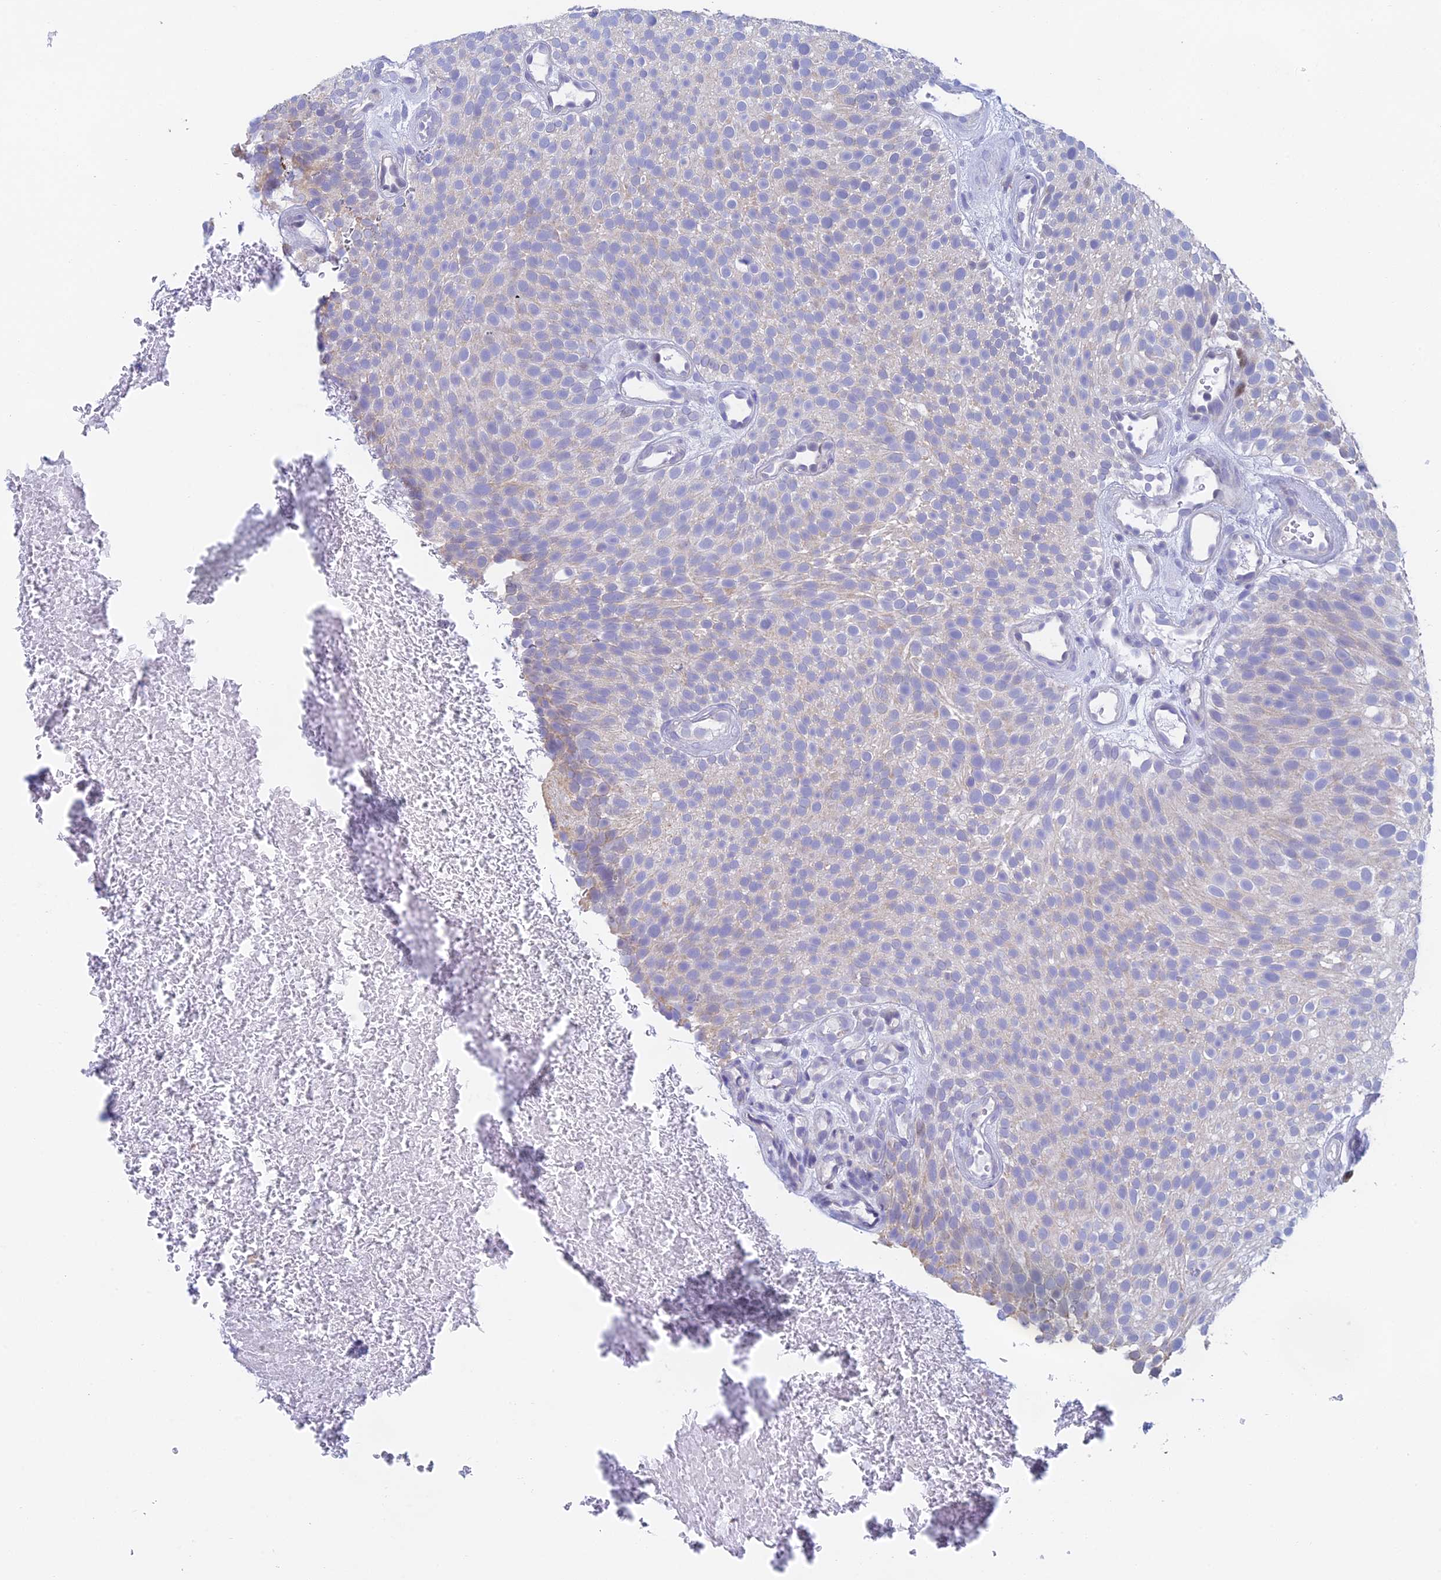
{"staining": {"intensity": "negative", "quantity": "none", "location": "none"}, "tissue": "urothelial cancer", "cell_type": "Tumor cells", "image_type": "cancer", "snomed": [{"axis": "morphology", "description": "Urothelial carcinoma, Low grade"}, {"axis": "topography", "description": "Urinary bladder"}], "caption": "Human urothelial cancer stained for a protein using immunohistochemistry displays no staining in tumor cells.", "gene": "MRPL17", "patient": {"sex": "male", "age": 78}}